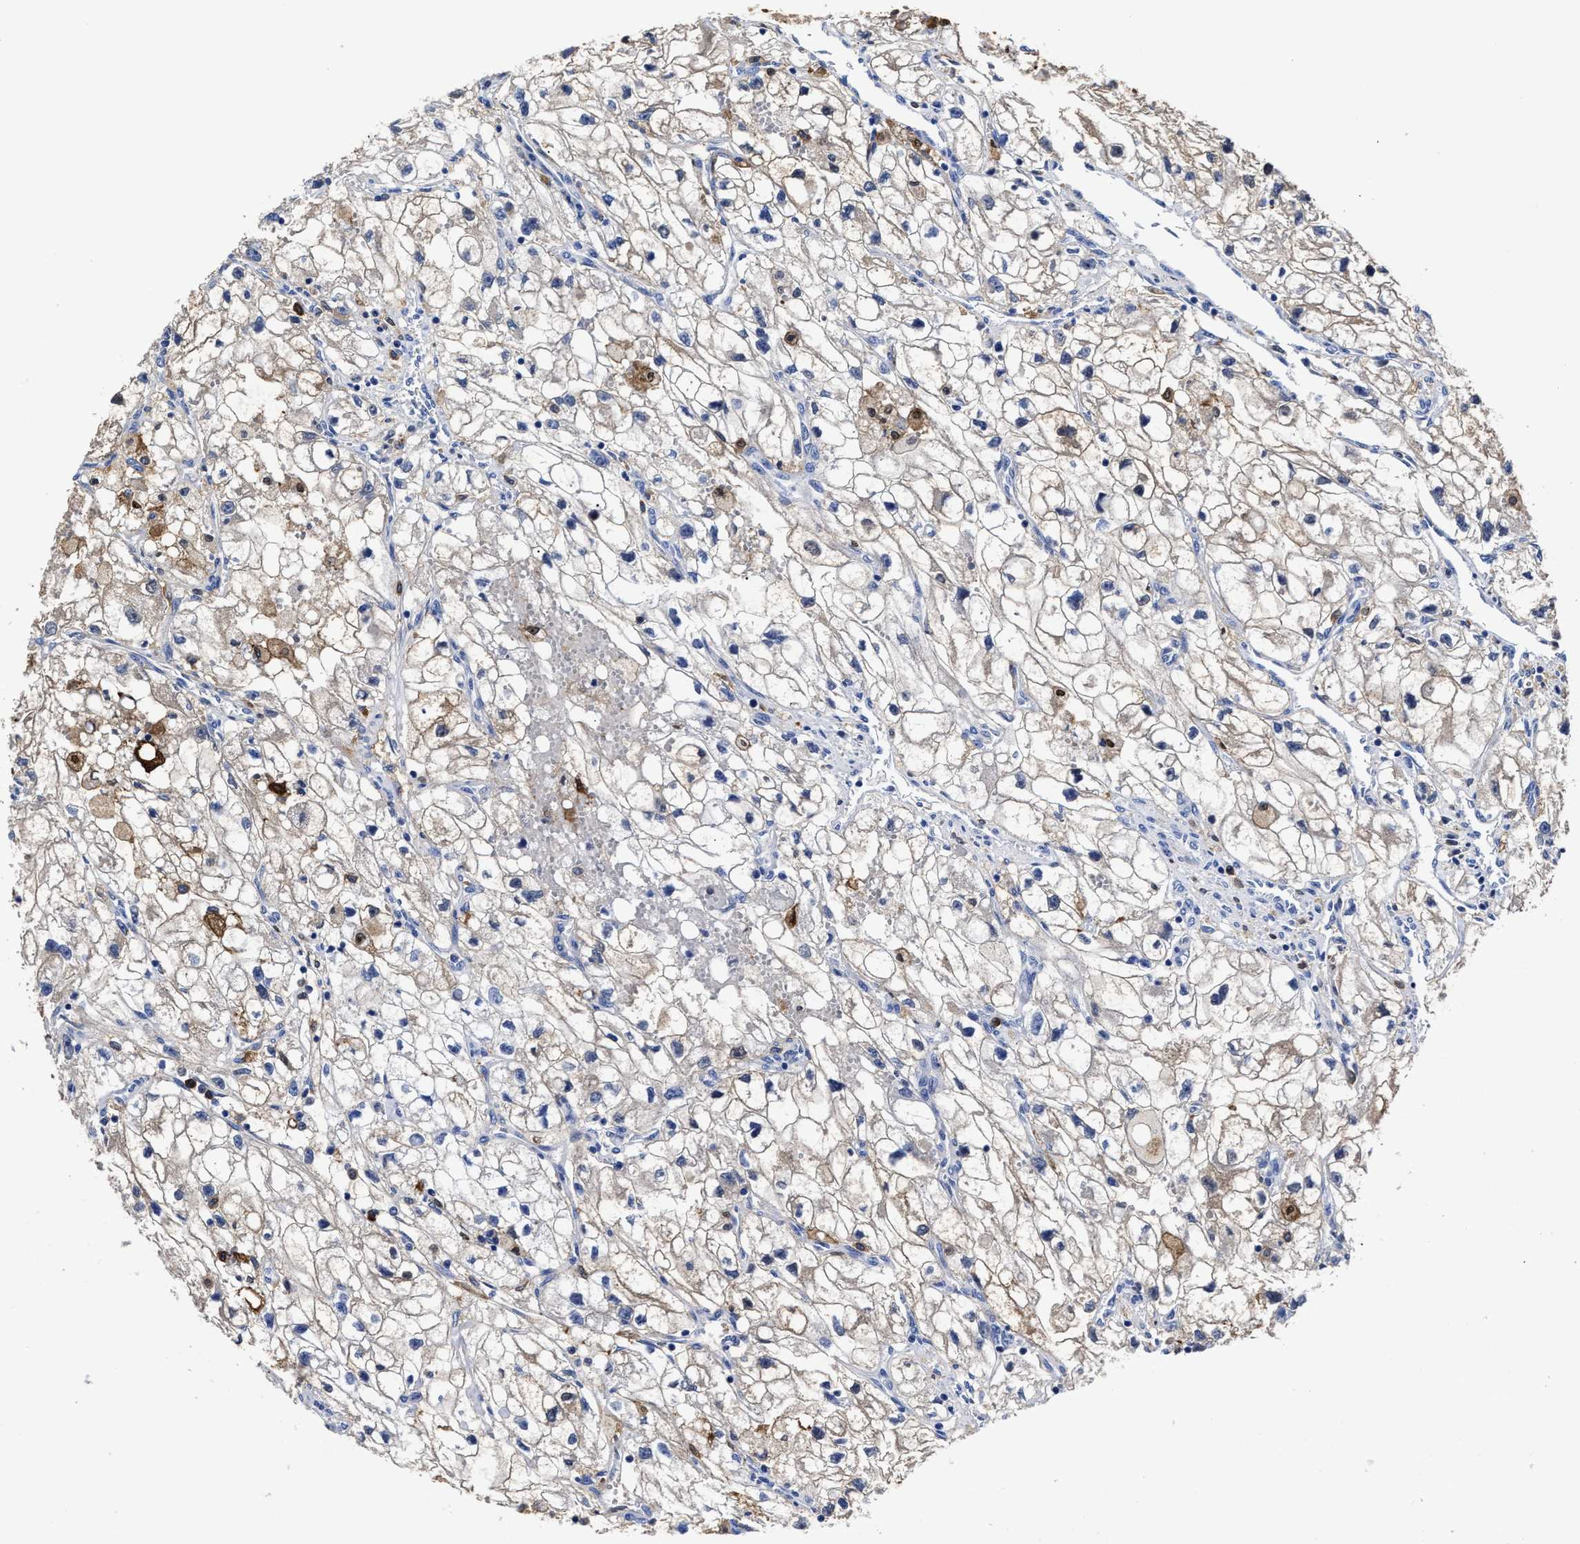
{"staining": {"intensity": "weak", "quantity": "25%-75%", "location": "cytoplasmic/membranous"}, "tissue": "renal cancer", "cell_type": "Tumor cells", "image_type": "cancer", "snomed": [{"axis": "morphology", "description": "Adenocarcinoma, NOS"}, {"axis": "topography", "description": "Kidney"}], "caption": "Immunohistochemical staining of renal cancer reveals low levels of weak cytoplasmic/membranous expression in about 25%-75% of tumor cells. The protein is stained brown, and the nuclei are stained in blue (DAB IHC with brightfield microscopy, high magnification).", "gene": "PRPF4B", "patient": {"sex": "female", "age": 70}}